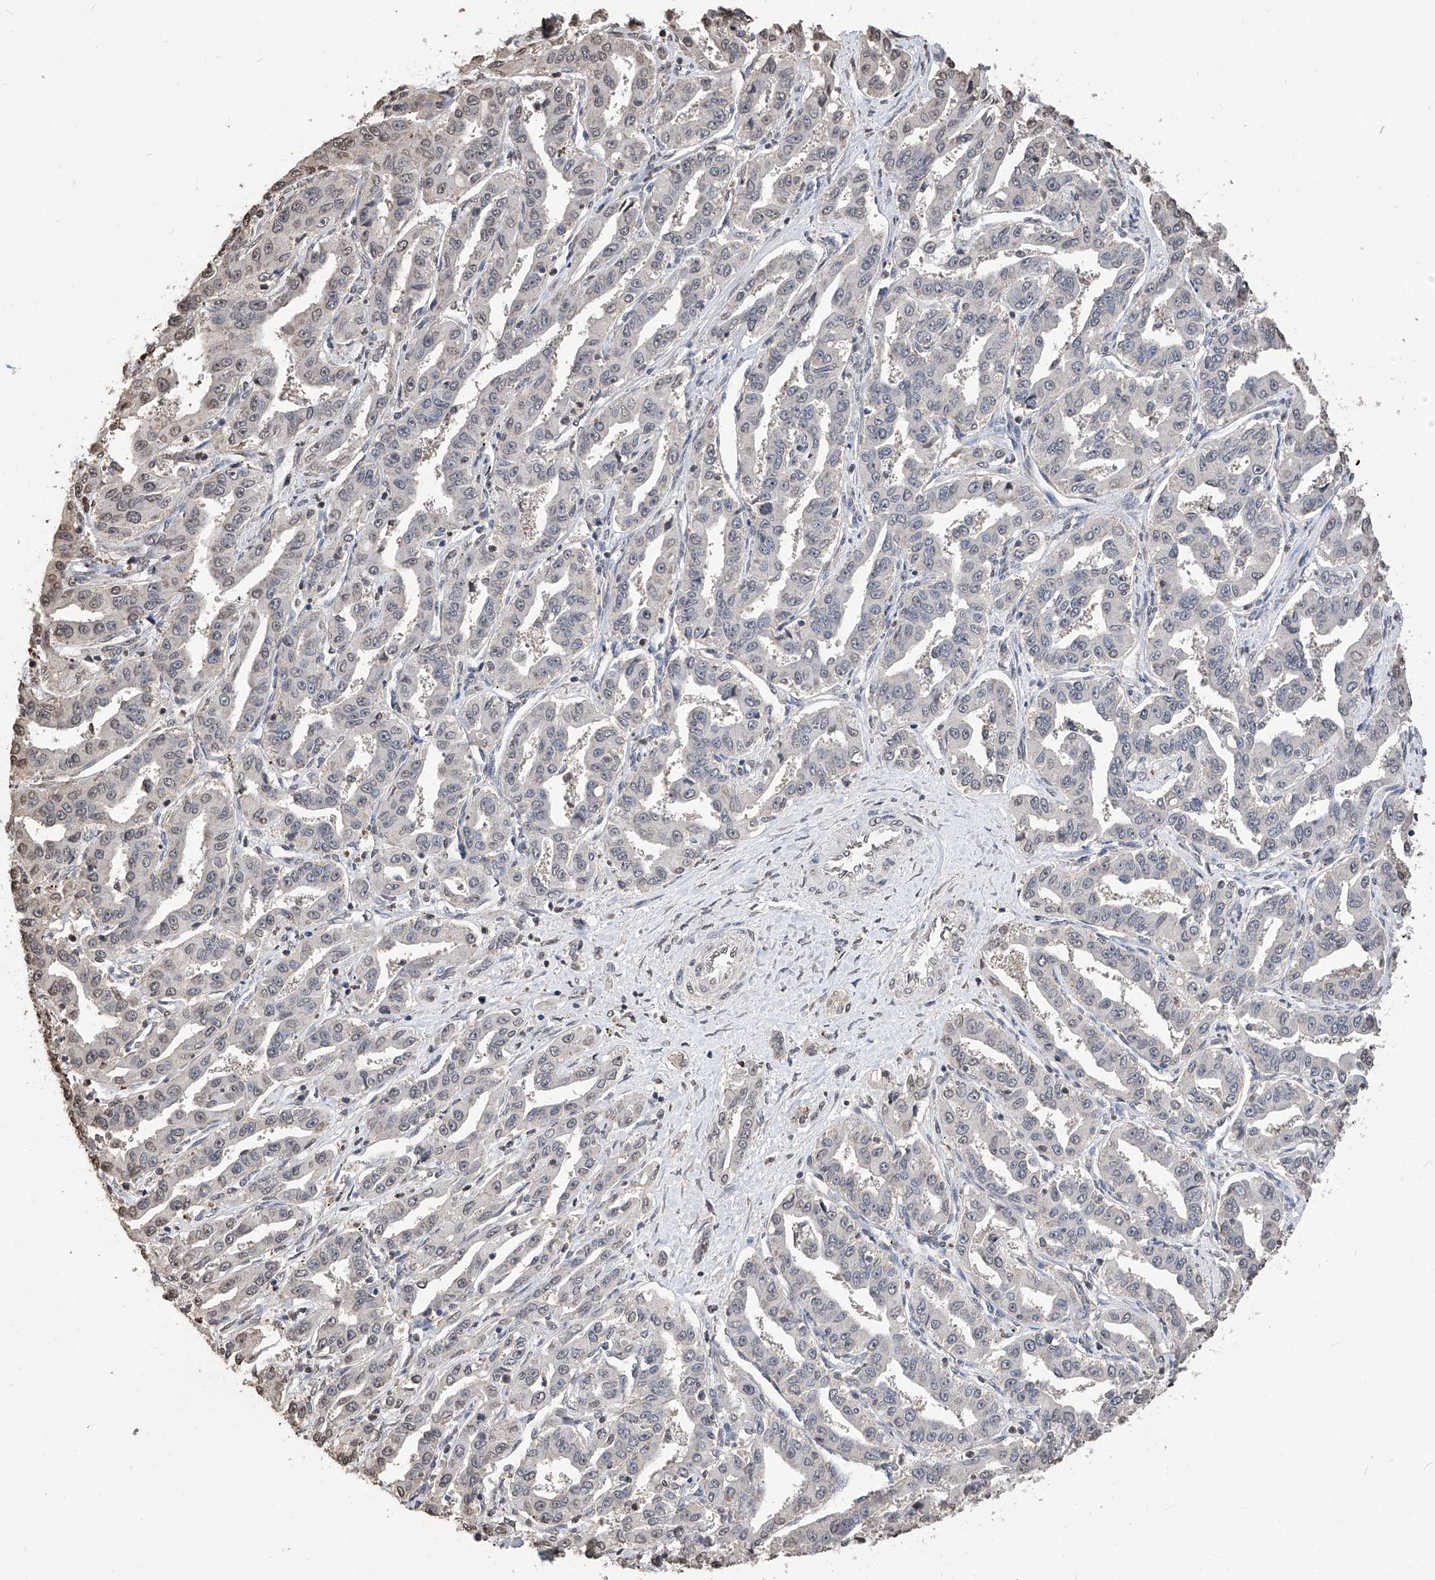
{"staining": {"intensity": "negative", "quantity": "none", "location": "none"}, "tissue": "liver cancer", "cell_type": "Tumor cells", "image_type": "cancer", "snomed": [{"axis": "morphology", "description": "Cholangiocarcinoma"}, {"axis": "topography", "description": "Liver"}], "caption": "IHC image of human cholangiocarcinoma (liver) stained for a protein (brown), which demonstrates no expression in tumor cells.", "gene": "RP9", "patient": {"sex": "male", "age": 59}}